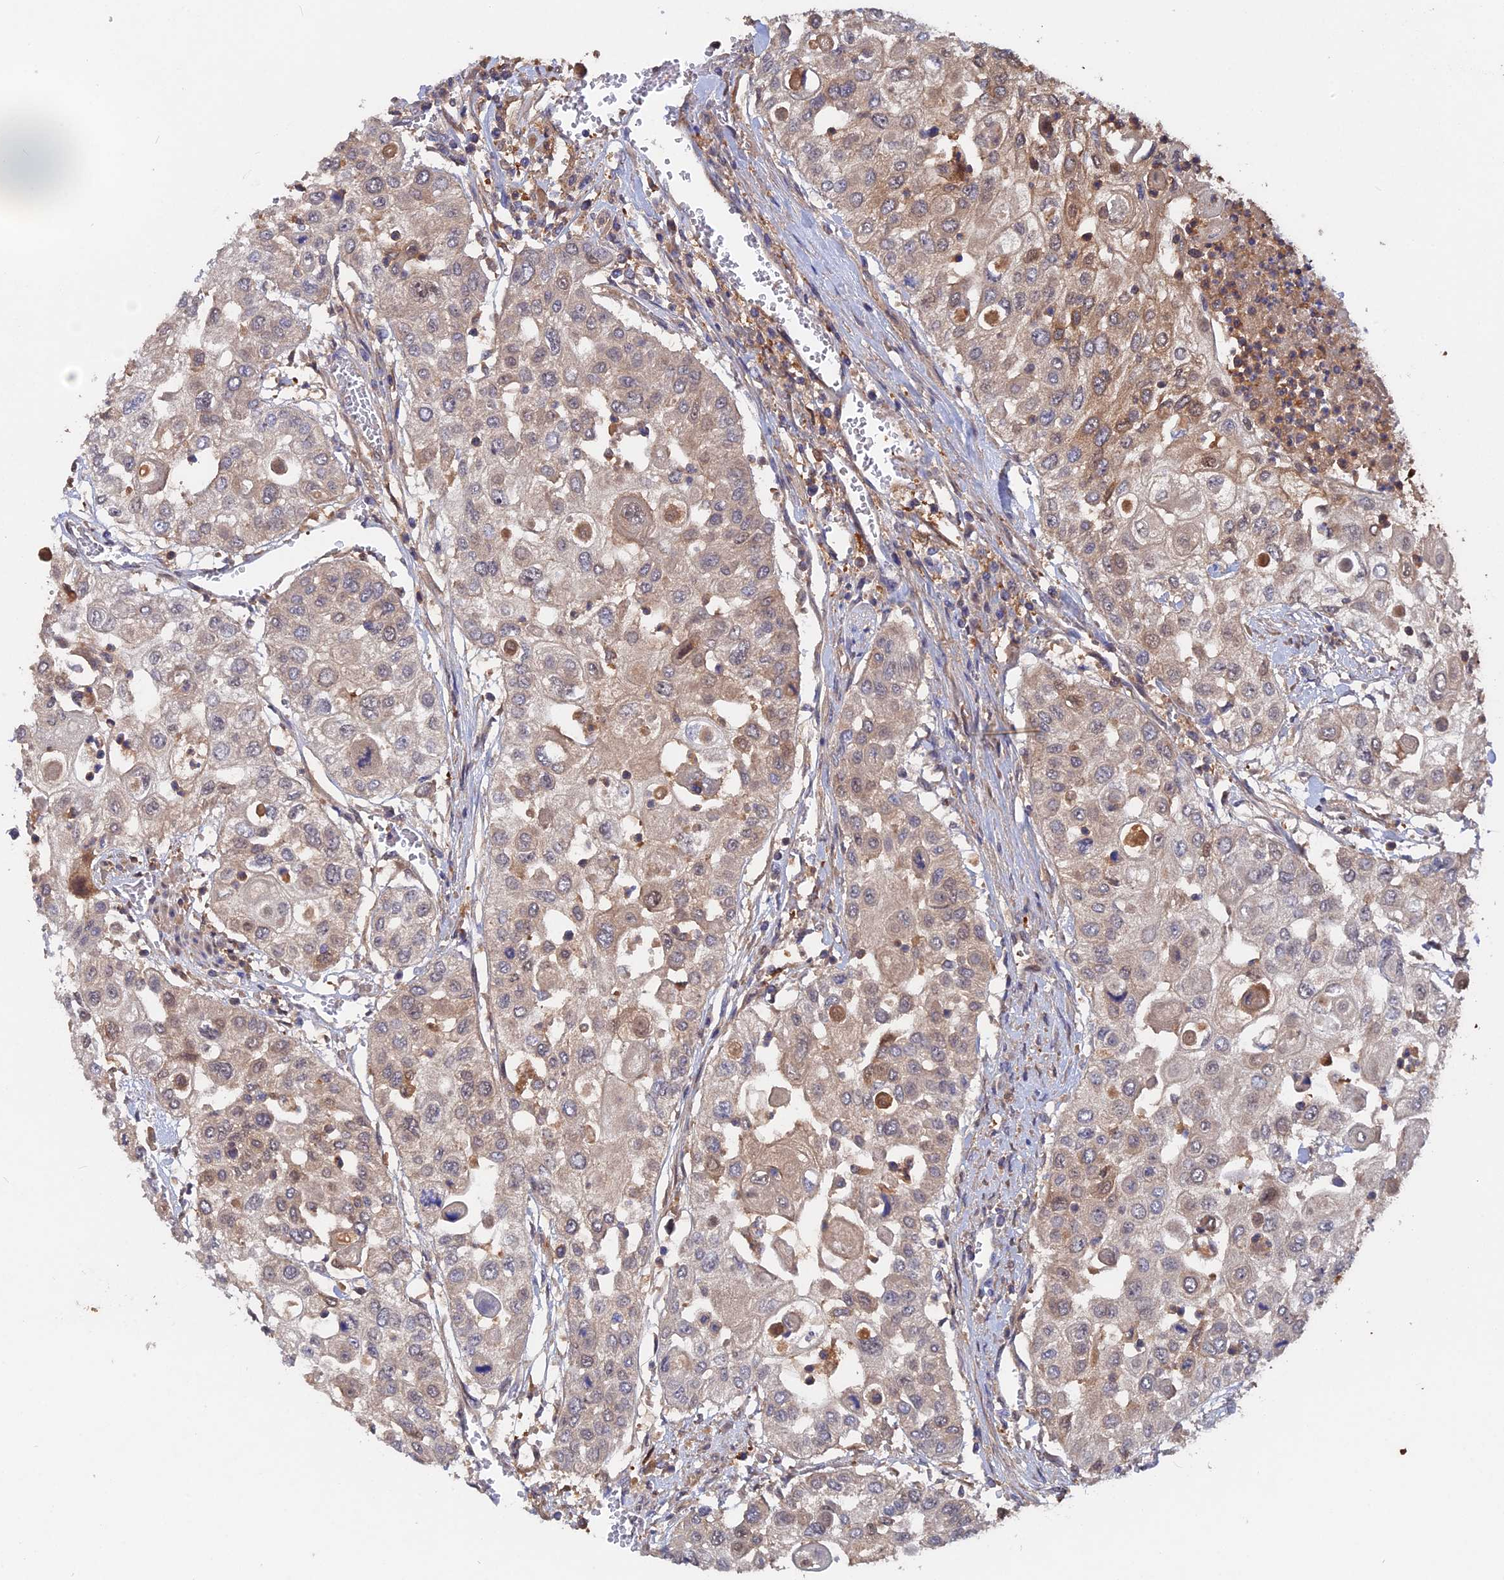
{"staining": {"intensity": "weak", "quantity": "25%-75%", "location": "cytoplasmic/membranous"}, "tissue": "urothelial cancer", "cell_type": "Tumor cells", "image_type": "cancer", "snomed": [{"axis": "morphology", "description": "Urothelial carcinoma, High grade"}, {"axis": "topography", "description": "Urinary bladder"}], "caption": "There is low levels of weak cytoplasmic/membranous expression in tumor cells of urothelial cancer, as demonstrated by immunohistochemical staining (brown color).", "gene": "BLVRA", "patient": {"sex": "female", "age": 79}}